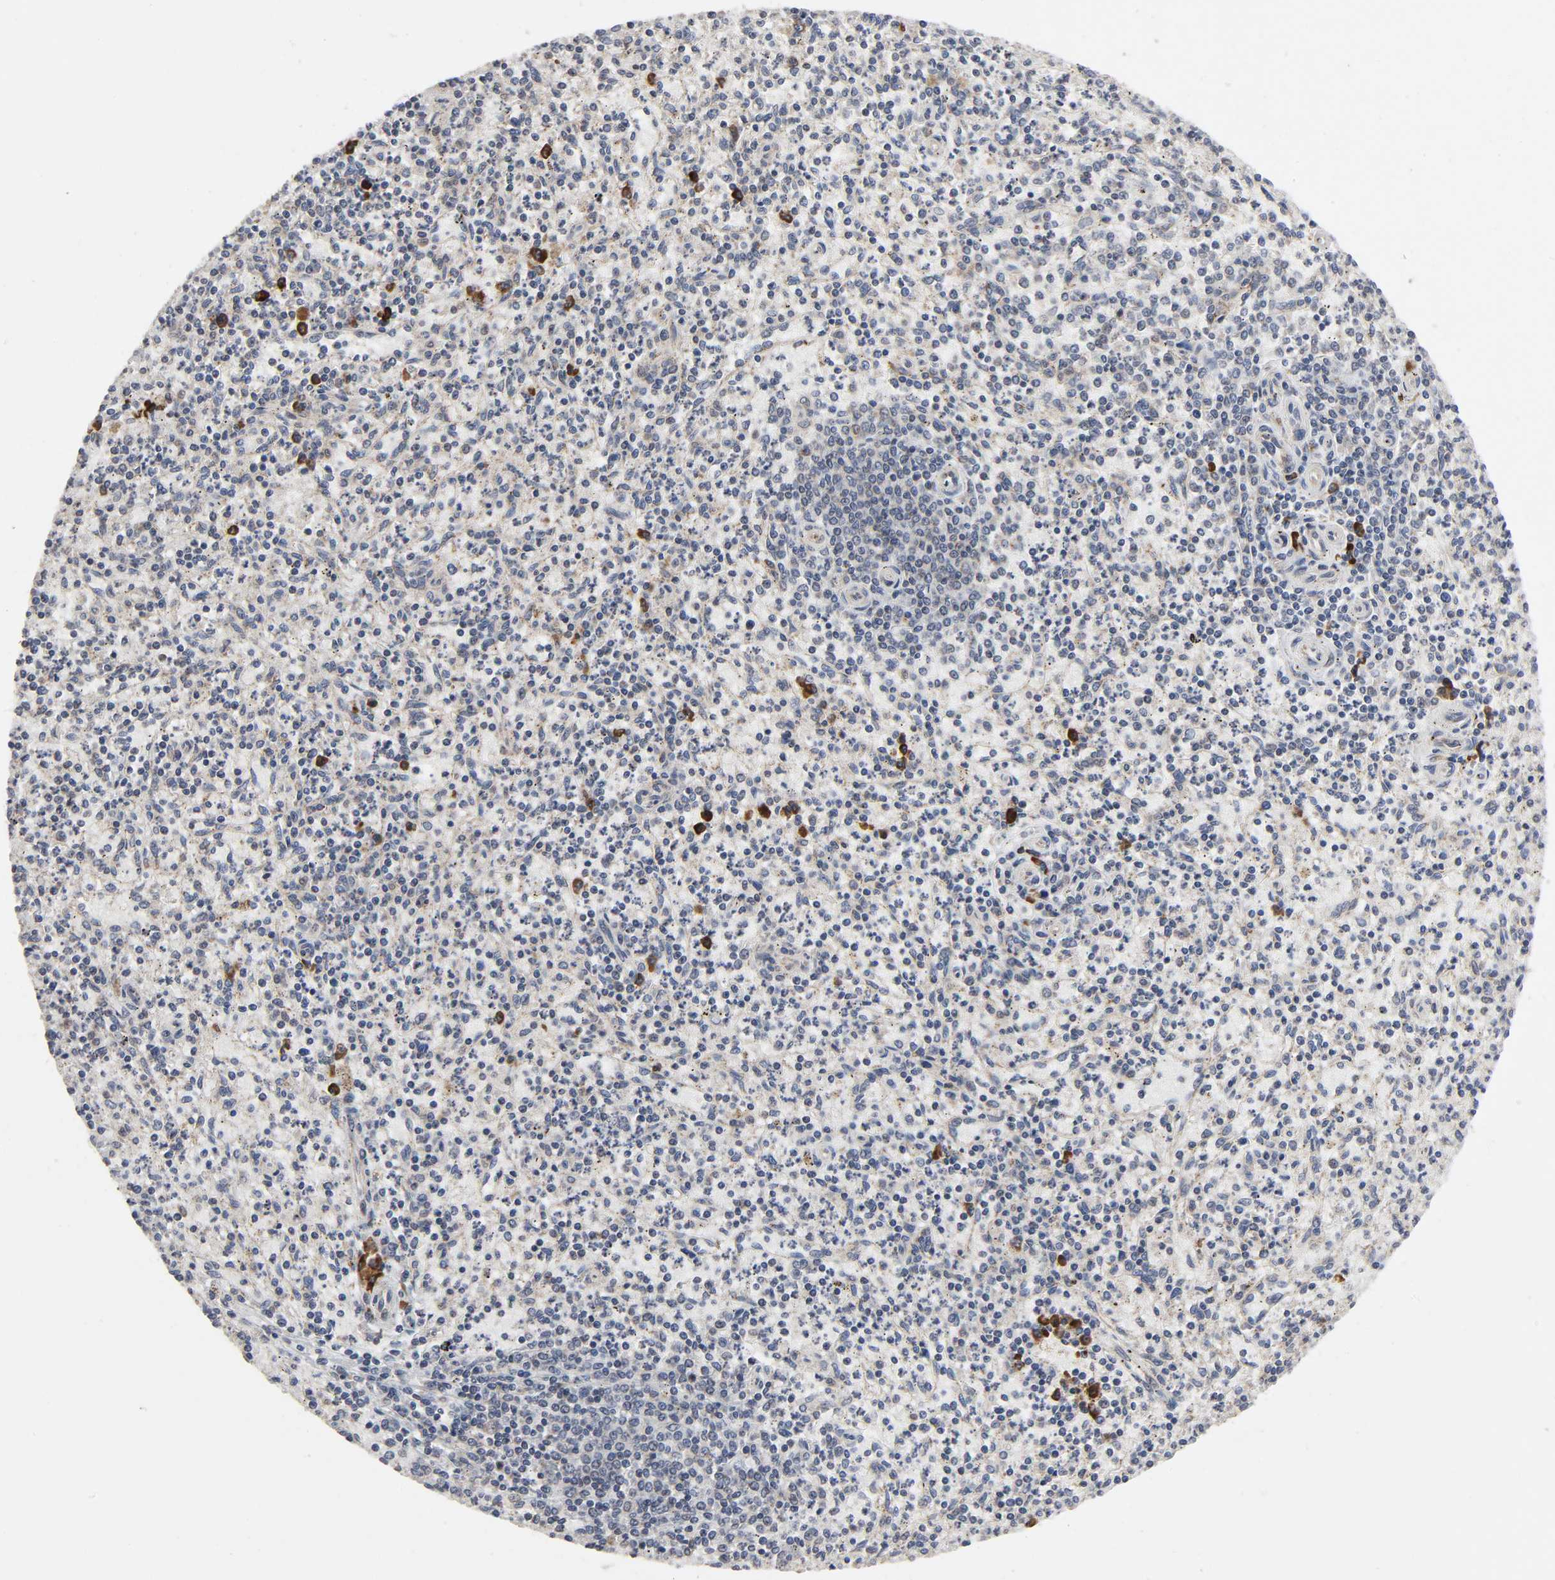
{"staining": {"intensity": "weak", "quantity": ">75%", "location": "cytoplasmic/membranous"}, "tissue": "spleen", "cell_type": "Cells in red pulp", "image_type": "normal", "snomed": [{"axis": "morphology", "description": "Normal tissue, NOS"}, {"axis": "topography", "description": "Spleen"}], "caption": "DAB (3,3'-diaminobenzidine) immunohistochemical staining of benign human spleen shows weak cytoplasmic/membranous protein expression in about >75% of cells in red pulp. (Brightfield microscopy of DAB IHC at high magnification).", "gene": "SLC30A9", "patient": {"sex": "male", "age": 72}}